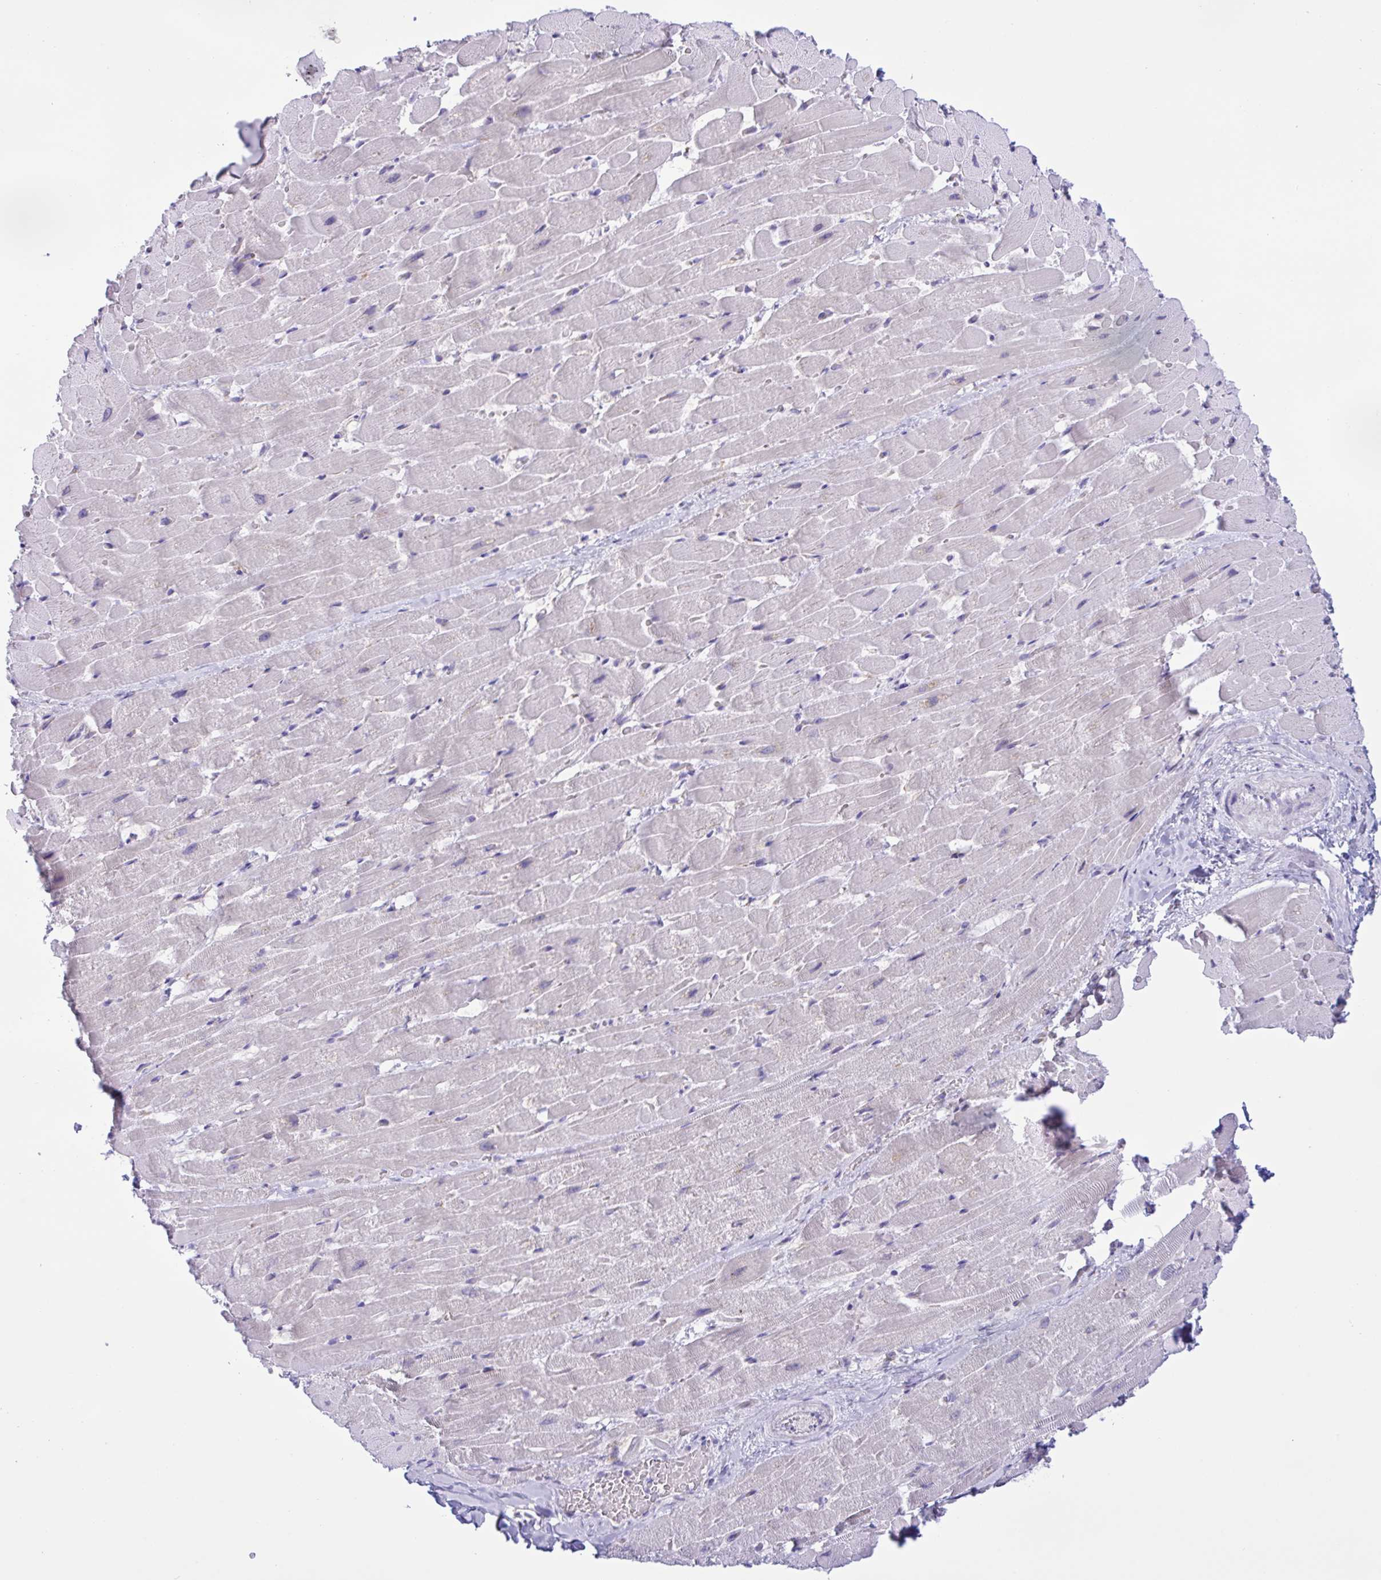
{"staining": {"intensity": "negative", "quantity": "none", "location": "none"}, "tissue": "heart muscle", "cell_type": "Cardiomyocytes", "image_type": "normal", "snomed": [{"axis": "morphology", "description": "Normal tissue, NOS"}, {"axis": "topography", "description": "Heart"}], "caption": "Cardiomyocytes show no significant protein expression in benign heart muscle.", "gene": "SREBF1", "patient": {"sex": "male", "age": 37}}